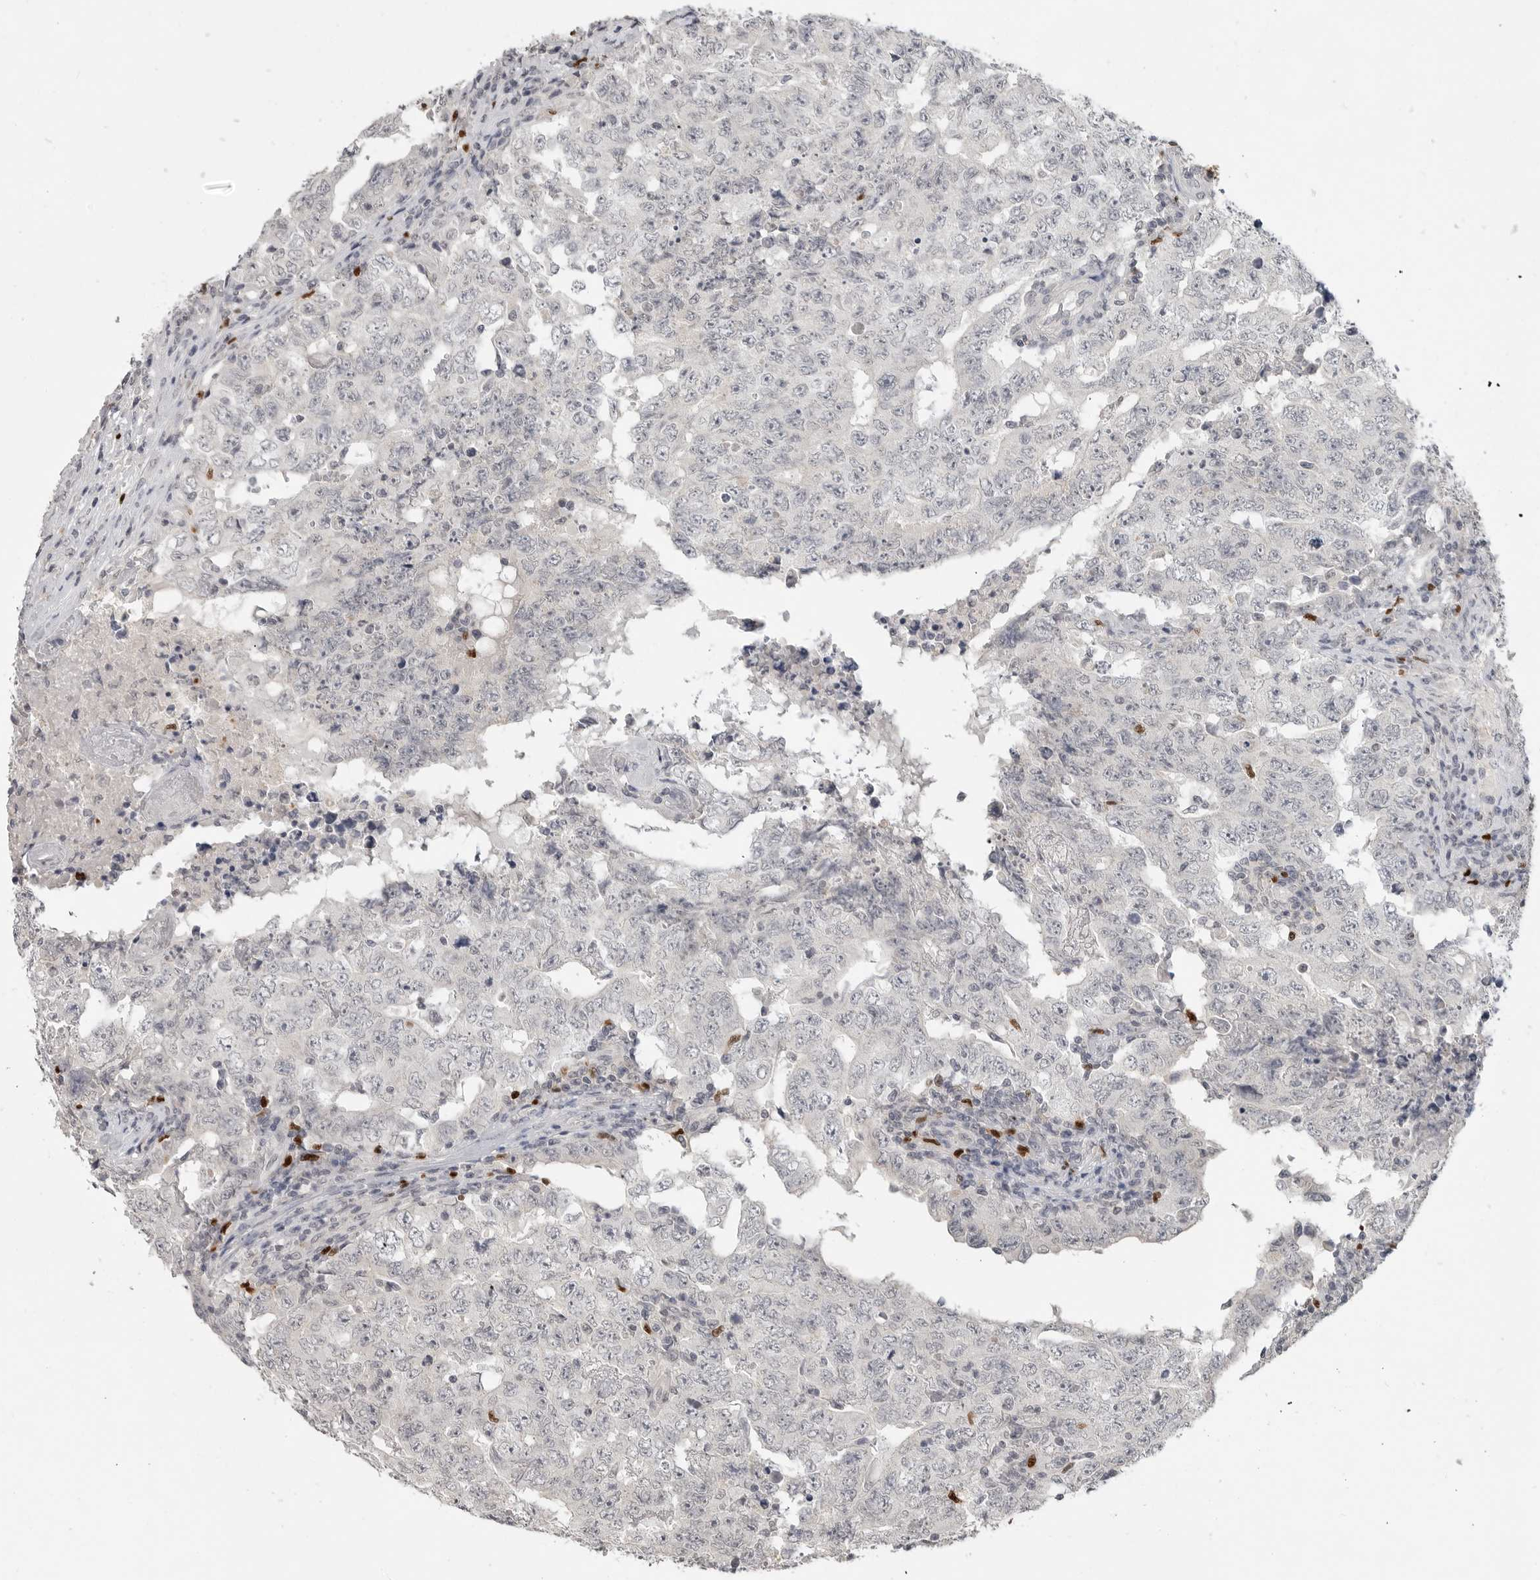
{"staining": {"intensity": "negative", "quantity": "none", "location": "none"}, "tissue": "testis cancer", "cell_type": "Tumor cells", "image_type": "cancer", "snomed": [{"axis": "morphology", "description": "Carcinoma, Embryonal, NOS"}, {"axis": "topography", "description": "Testis"}], "caption": "Immunohistochemical staining of human testis embryonal carcinoma reveals no significant expression in tumor cells.", "gene": "FOXP3", "patient": {"sex": "male", "age": 26}}